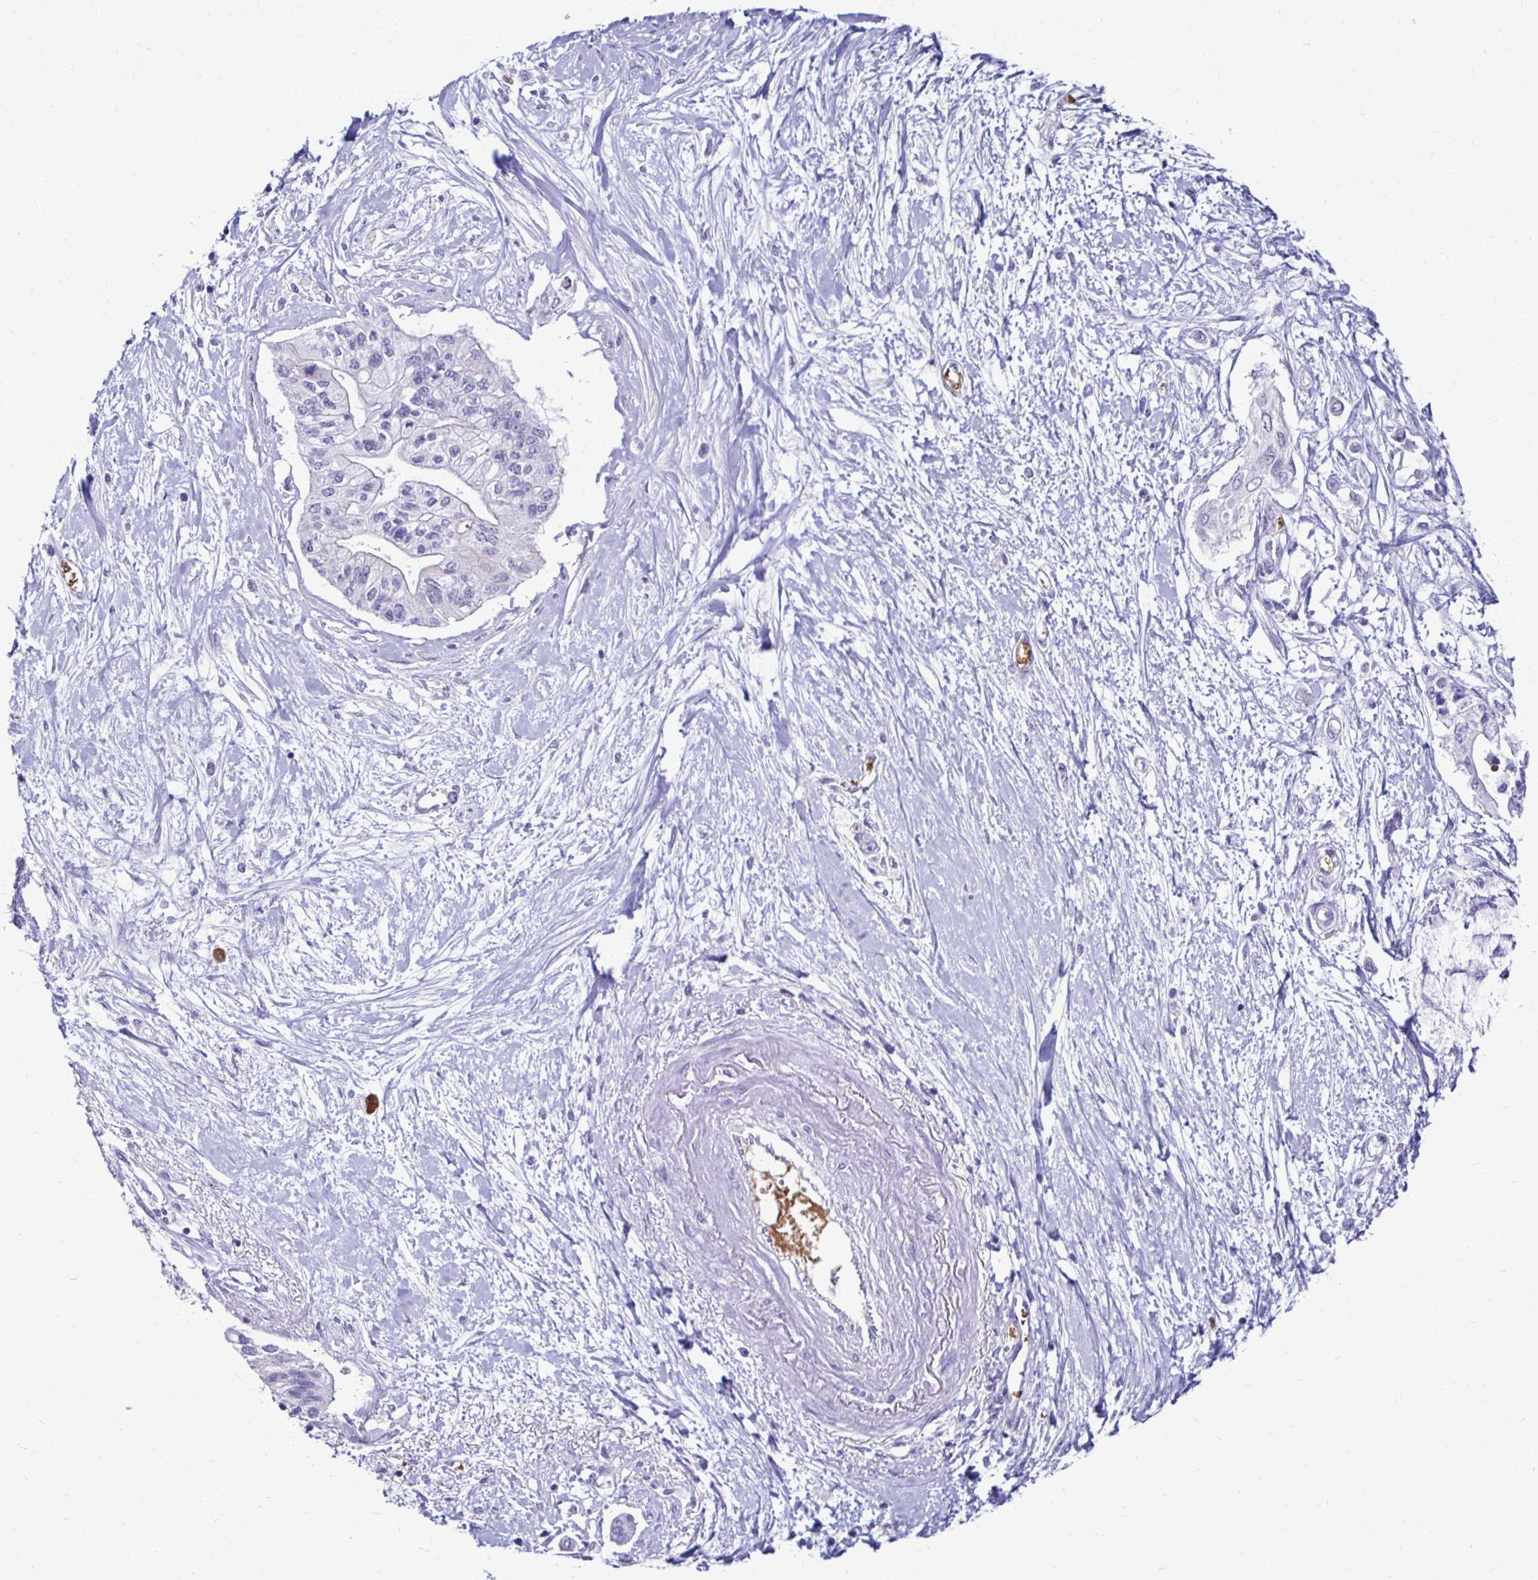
{"staining": {"intensity": "negative", "quantity": "none", "location": "none"}, "tissue": "pancreatic cancer", "cell_type": "Tumor cells", "image_type": "cancer", "snomed": [{"axis": "morphology", "description": "Adenocarcinoma, NOS"}, {"axis": "topography", "description": "Pancreas"}], "caption": "IHC image of pancreatic cancer (adenocarcinoma) stained for a protein (brown), which displays no expression in tumor cells.", "gene": "RHBDL3", "patient": {"sex": "female", "age": 77}}